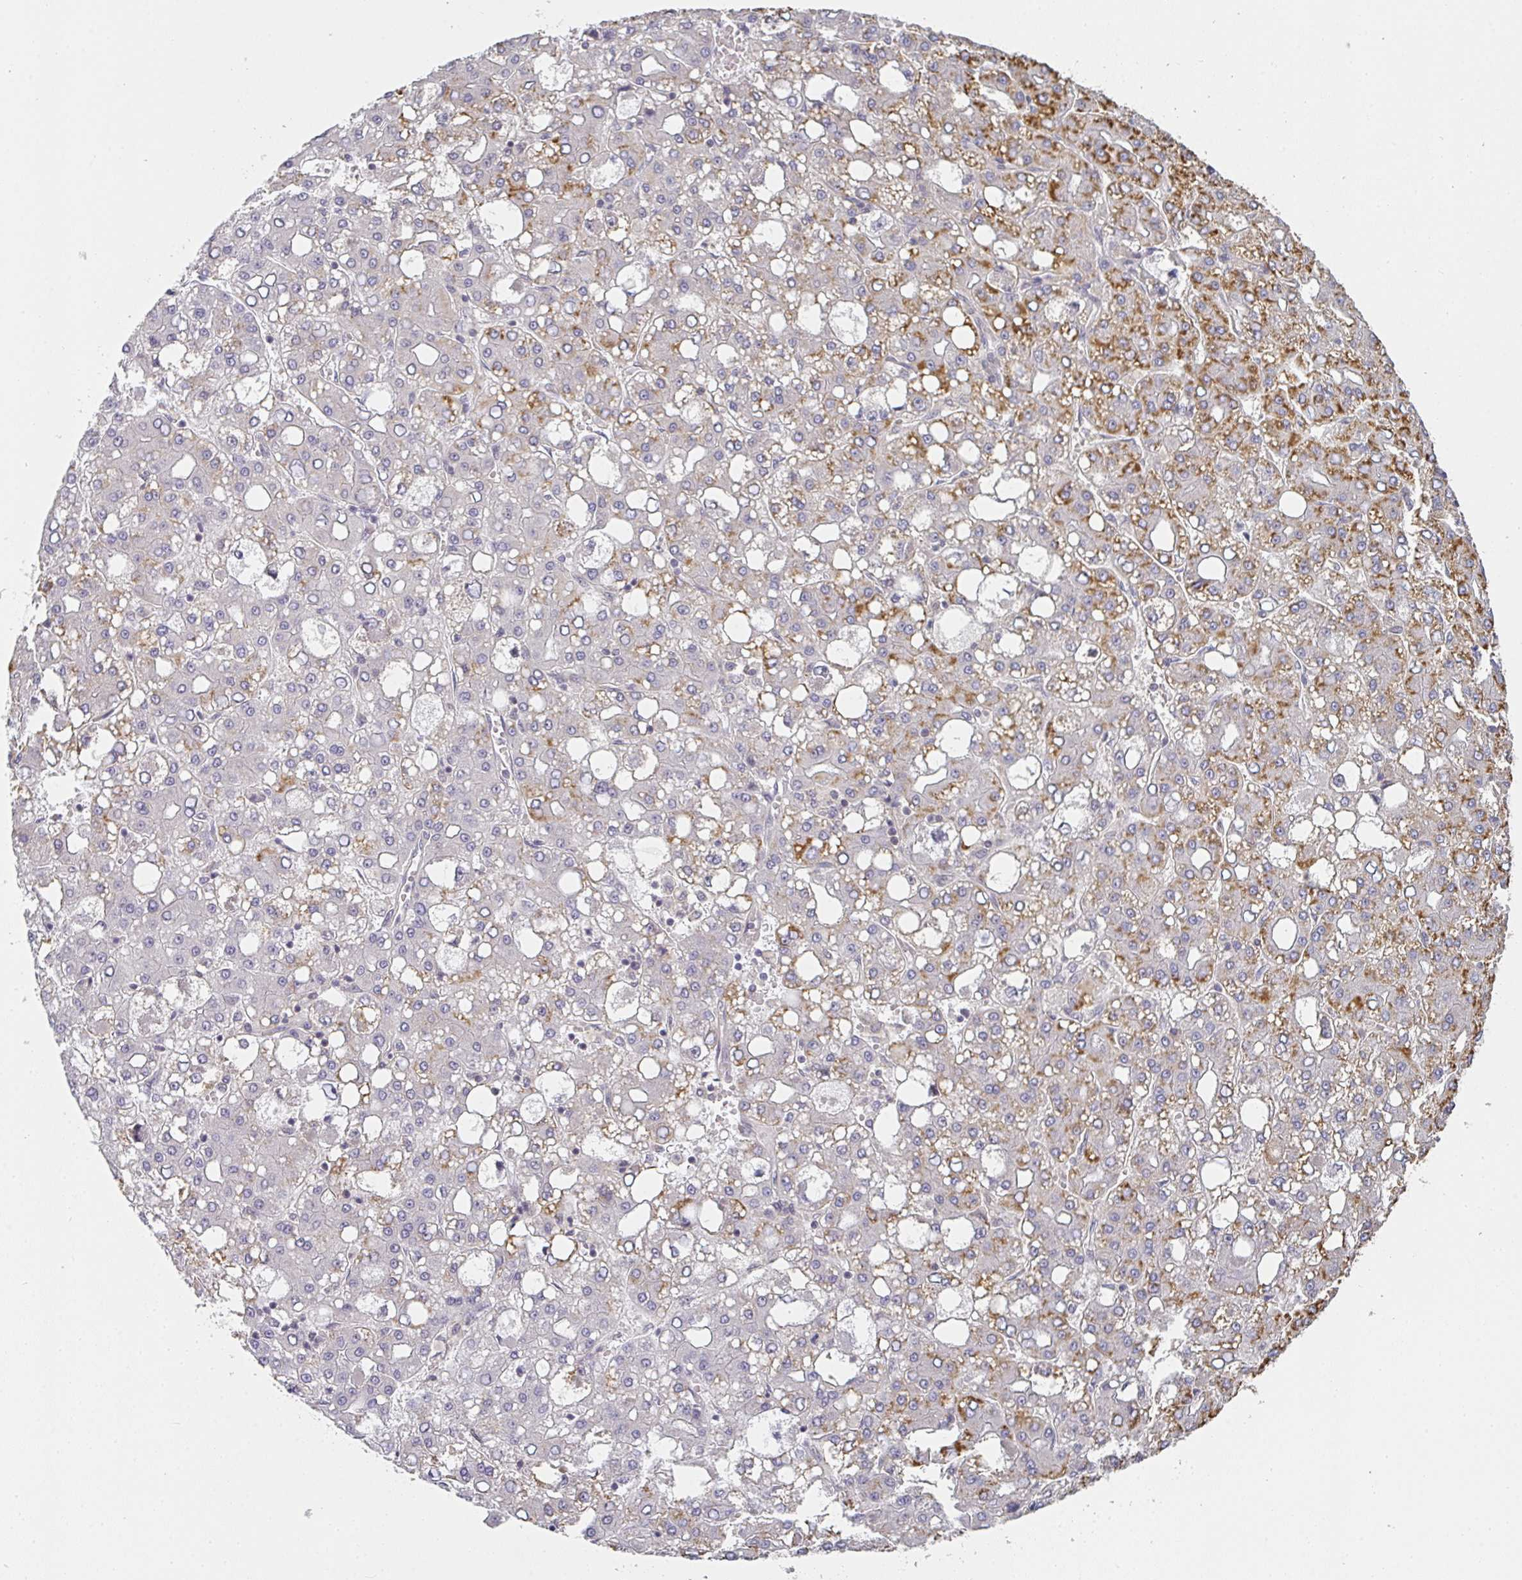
{"staining": {"intensity": "moderate", "quantity": "<25%", "location": "cytoplasmic/membranous"}, "tissue": "liver cancer", "cell_type": "Tumor cells", "image_type": "cancer", "snomed": [{"axis": "morphology", "description": "Carcinoma, Hepatocellular, NOS"}, {"axis": "topography", "description": "Liver"}], "caption": "Immunohistochemical staining of liver cancer reveals low levels of moderate cytoplasmic/membranous positivity in approximately <25% of tumor cells. Using DAB (3,3'-diaminobenzidine) (brown) and hematoxylin (blue) stains, captured at high magnification using brightfield microscopy.", "gene": "GSDMB", "patient": {"sex": "male", "age": 65}}